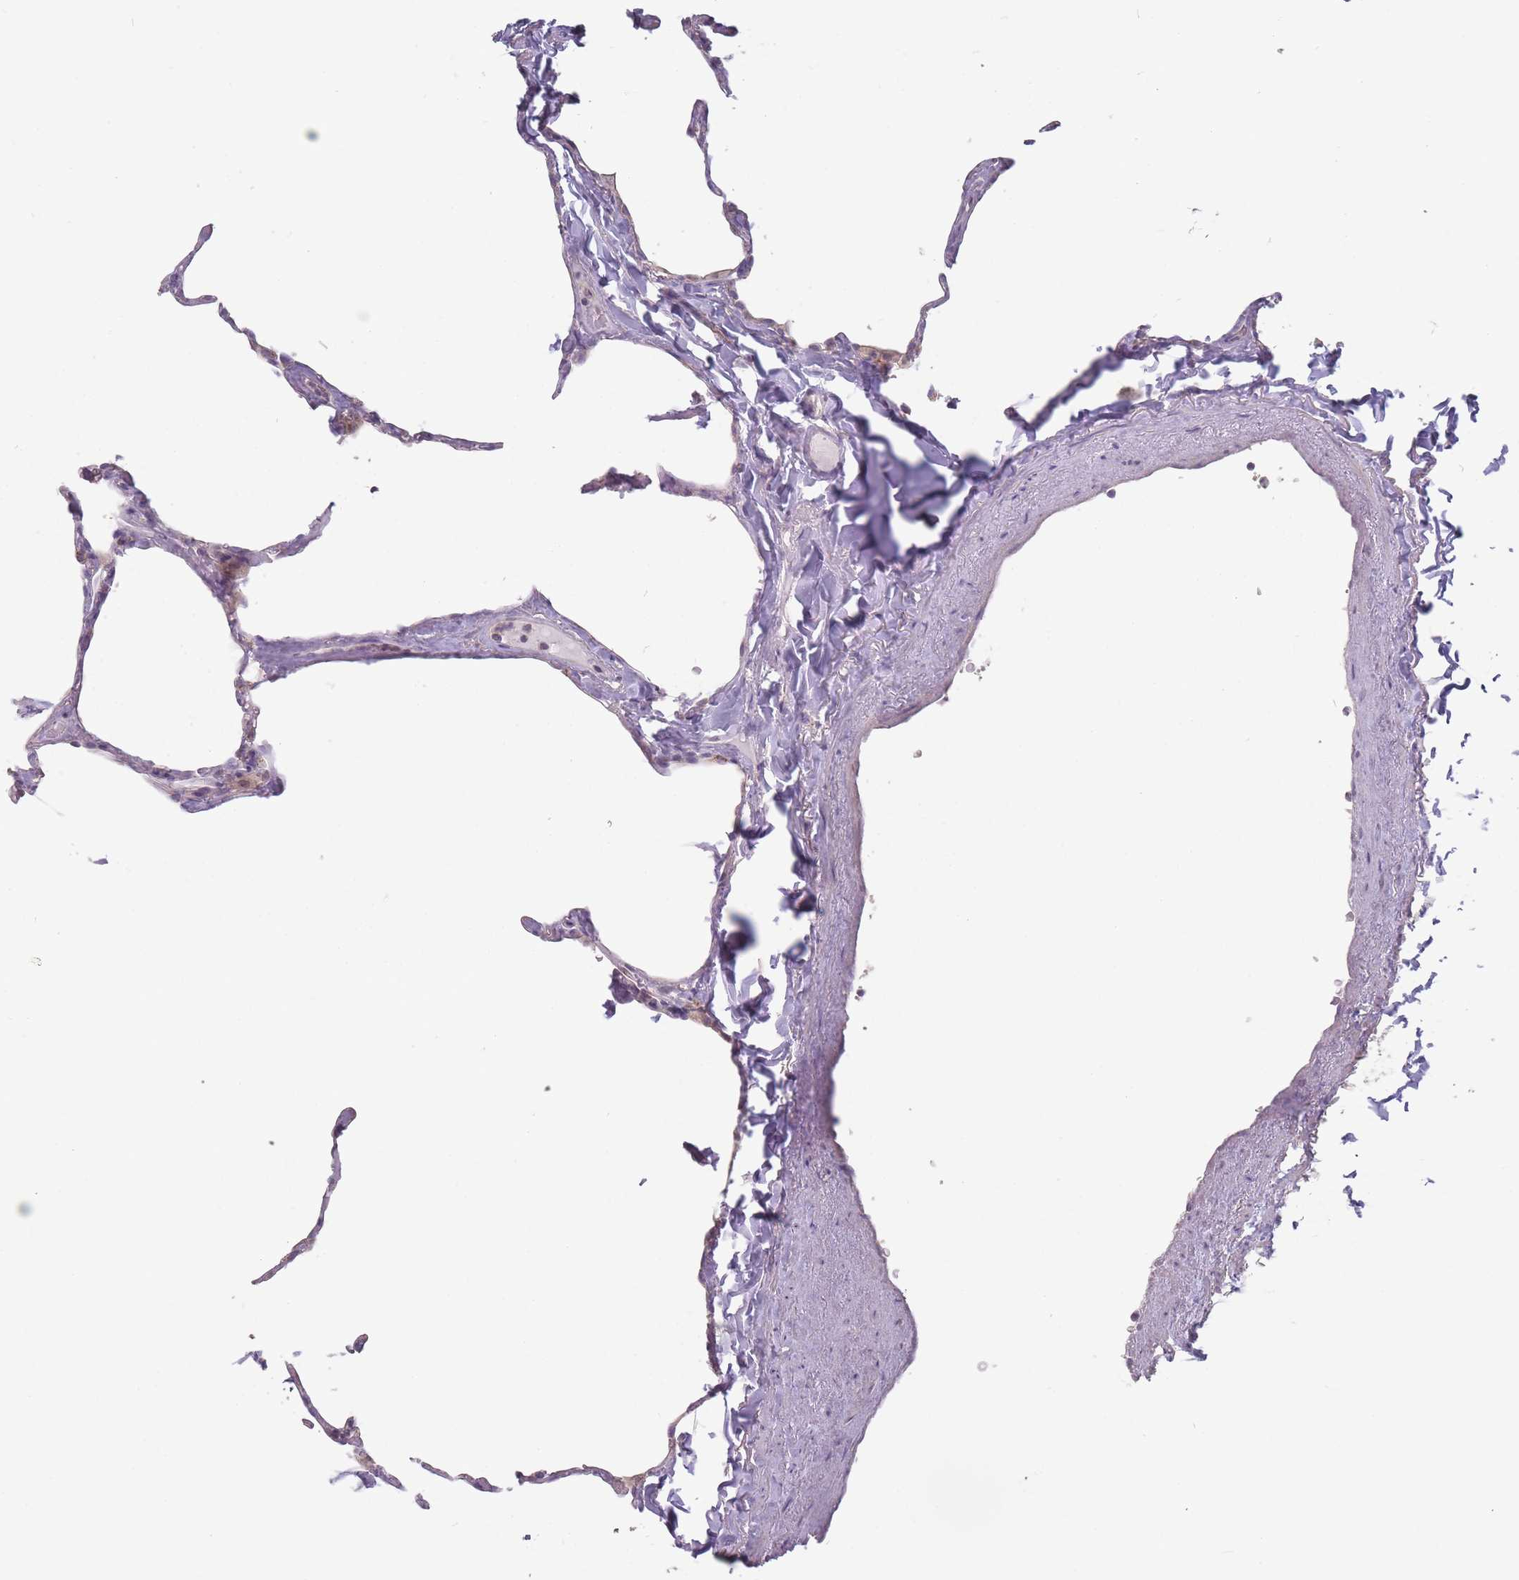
{"staining": {"intensity": "negative", "quantity": "none", "location": "none"}, "tissue": "lung", "cell_type": "Alveolar cells", "image_type": "normal", "snomed": [{"axis": "morphology", "description": "Normal tissue, NOS"}, {"axis": "topography", "description": "Lung"}], "caption": "This histopathology image is of unremarkable lung stained with immunohistochemistry to label a protein in brown with the nuclei are counter-stained blue. There is no expression in alveolar cells.", "gene": "AKAIN1", "patient": {"sex": "male", "age": 65}}